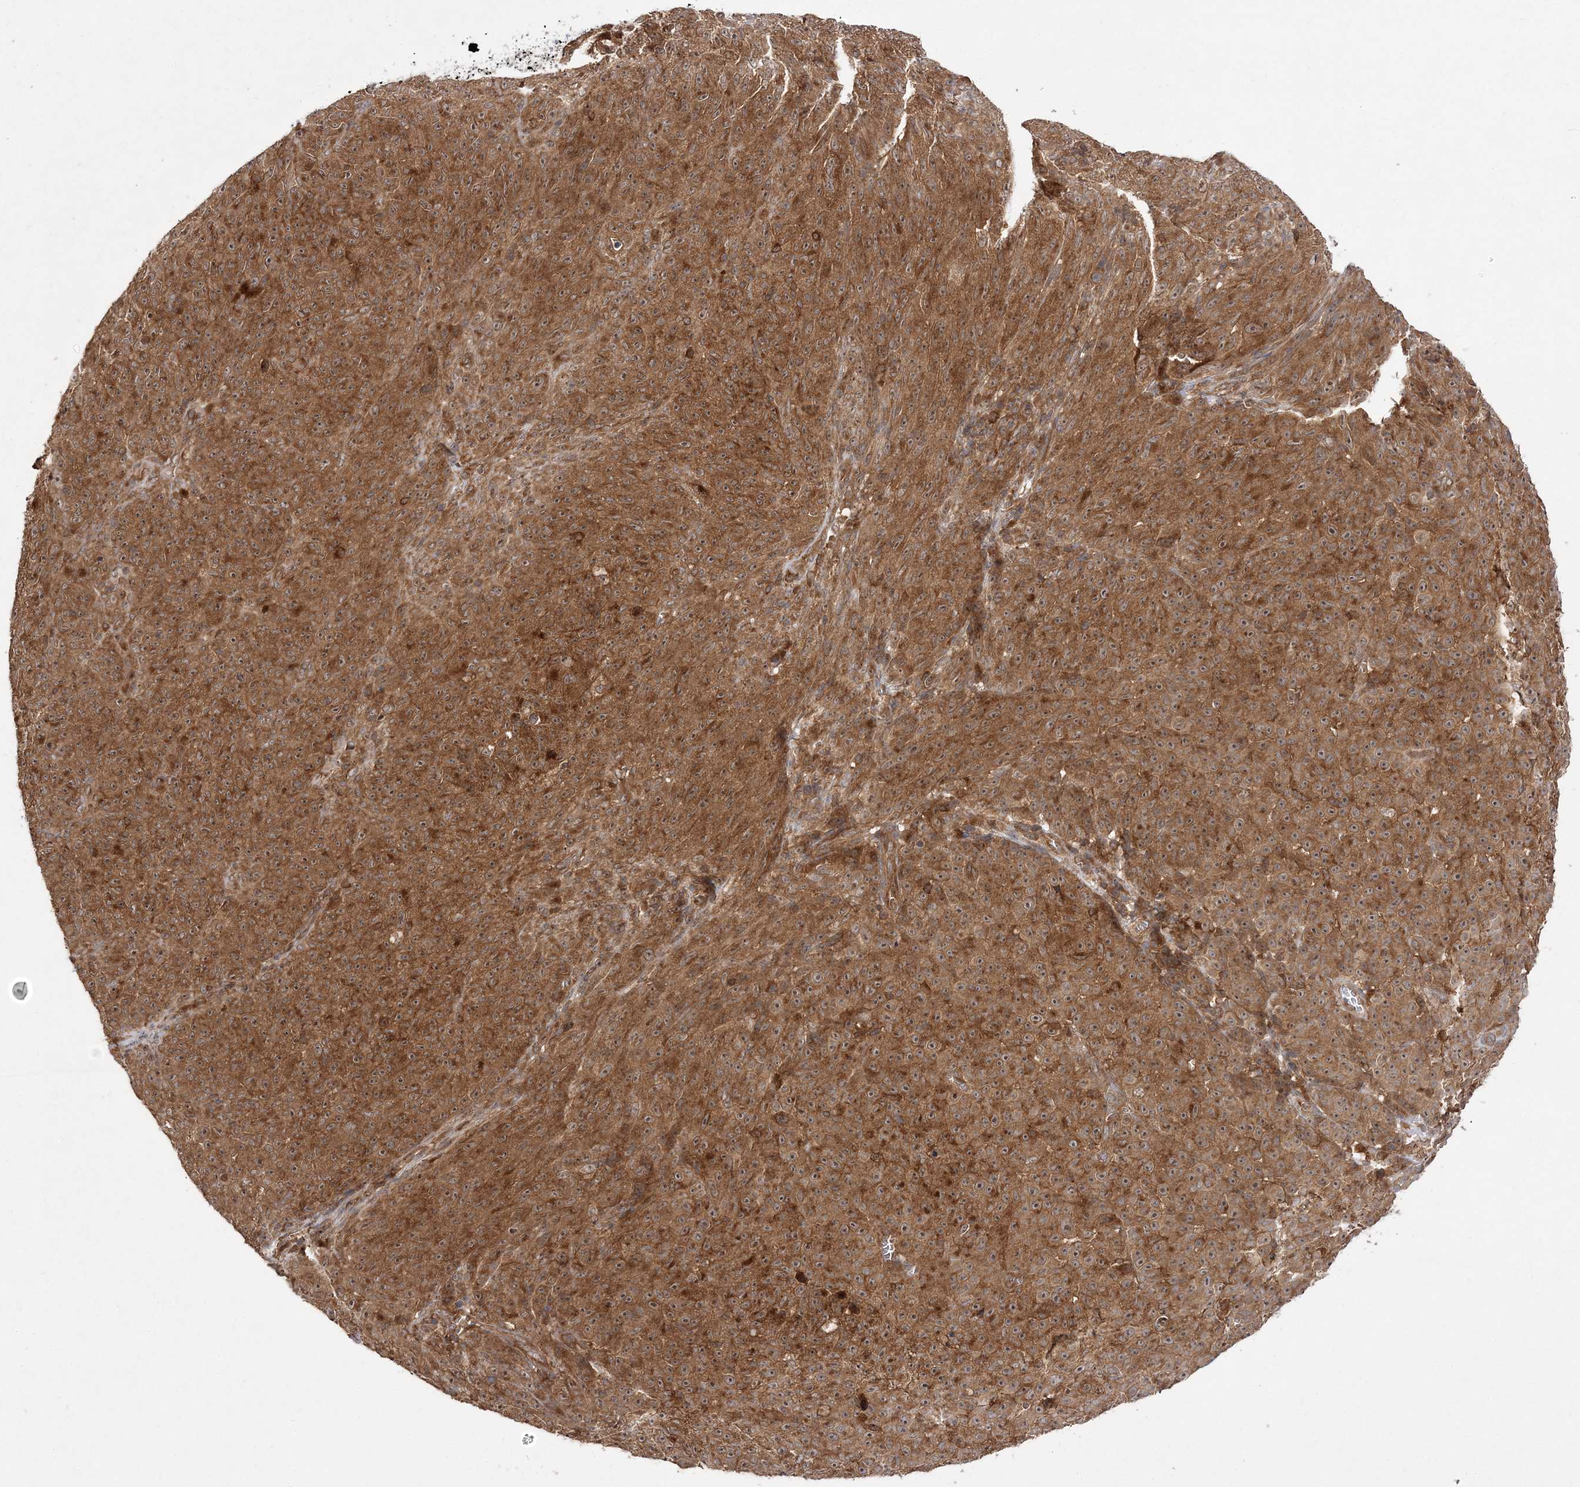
{"staining": {"intensity": "moderate", "quantity": ">75%", "location": "cytoplasmic/membranous,nuclear"}, "tissue": "melanoma", "cell_type": "Tumor cells", "image_type": "cancer", "snomed": [{"axis": "morphology", "description": "Malignant melanoma, NOS"}, {"axis": "topography", "description": "Skin"}], "caption": "Human melanoma stained for a protein (brown) demonstrates moderate cytoplasmic/membranous and nuclear positive expression in approximately >75% of tumor cells.", "gene": "TMEM9B", "patient": {"sex": "female", "age": 82}}